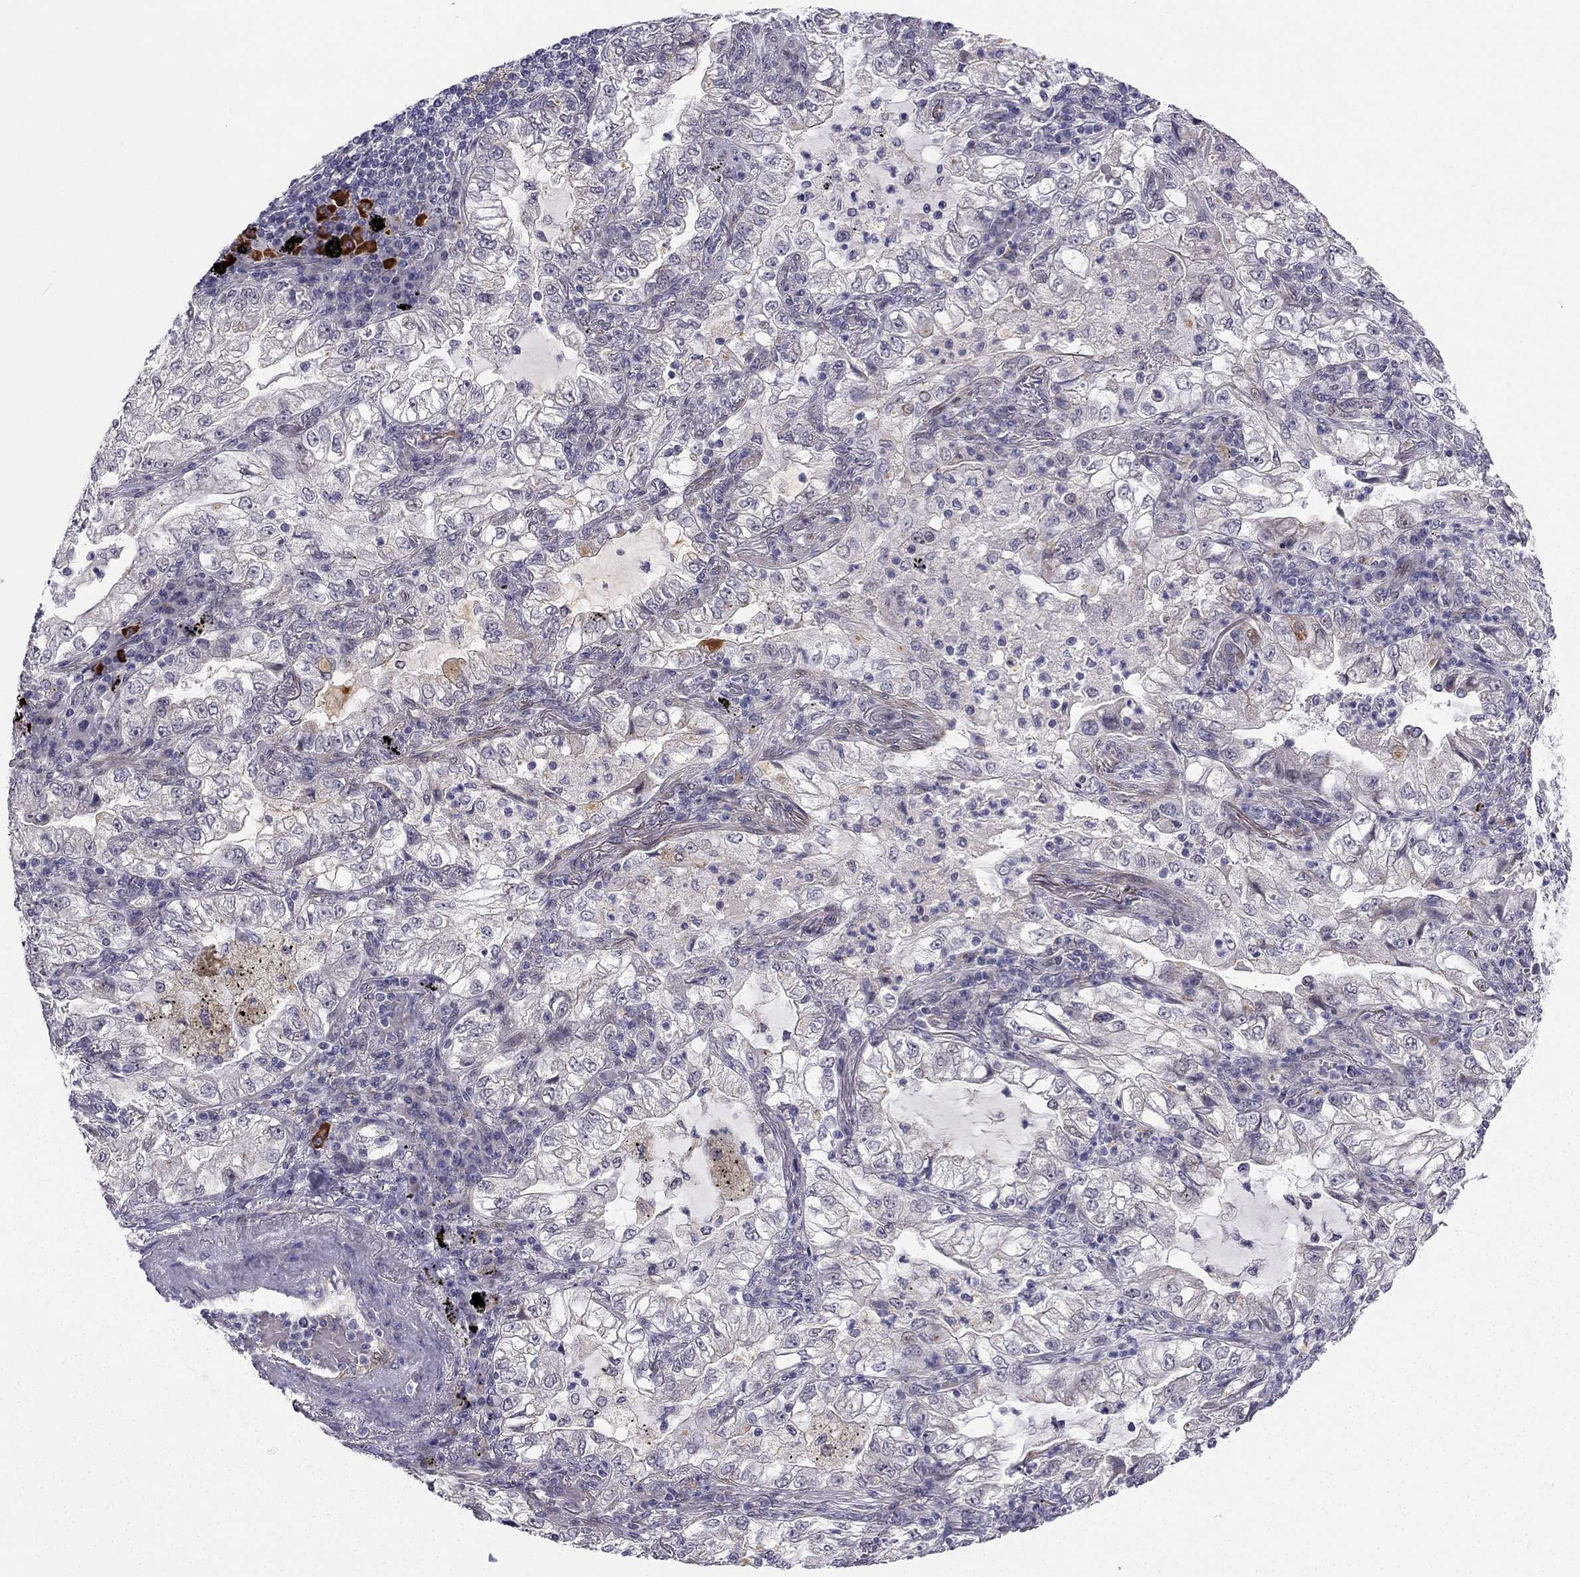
{"staining": {"intensity": "negative", "quantity": "none", "location": "none"}, "tissue": "lung cancer", "cell_type": "Tumor cells", "image_type": "cancer", "snomed": [{"axis": "morphology", "description": "Adenocarcinoma, NOS"}, {"axis": "topography", "description": "Lung"}], "caption": "A high-resolution histopathology image shows immunohistochemistry staining of lung cancer, which exhibits no significant expression in tumor cells.", "gene": "CHST8", "patient": {"sex": "female", "age": 73}}